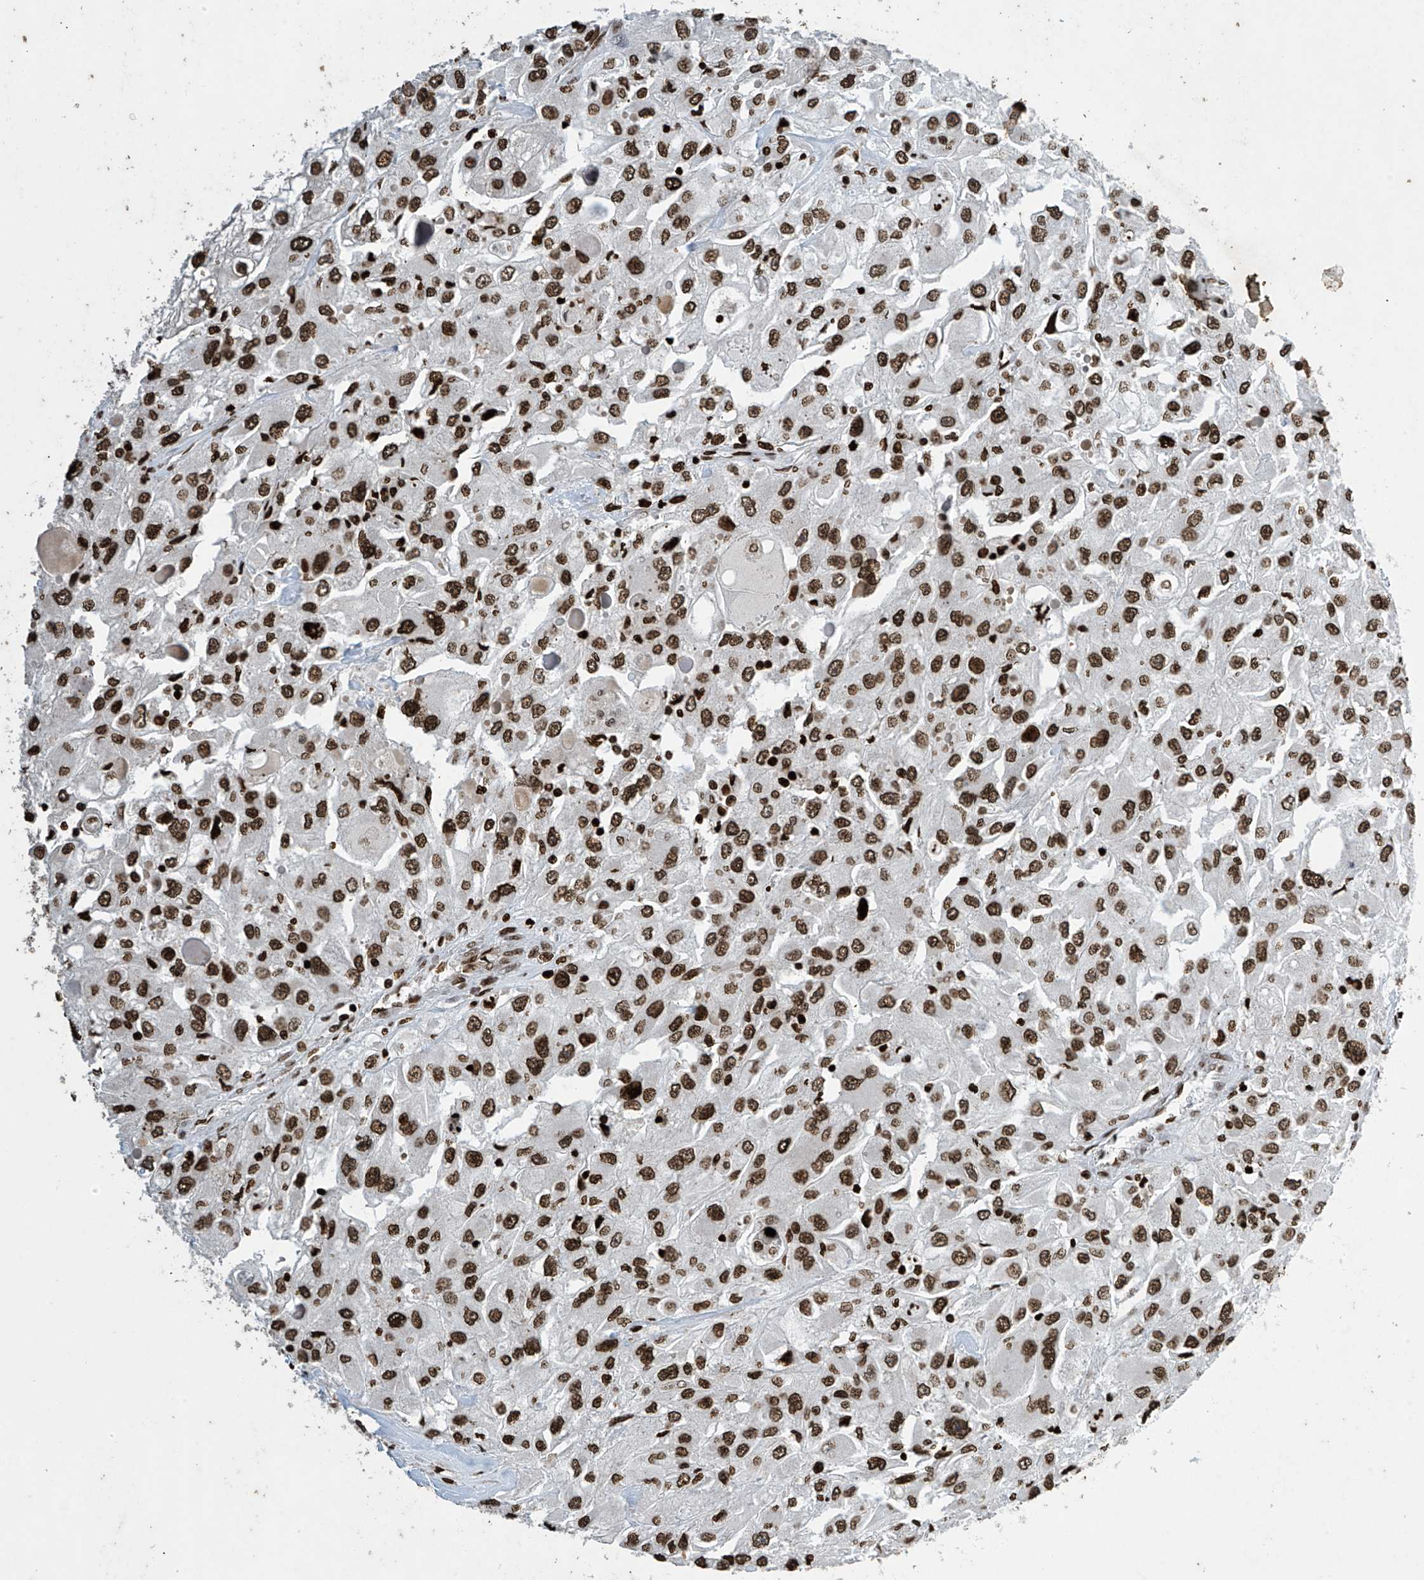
{"staining": {"intensity": "strong", "quantity": ">75%", "location": "nuclear"}, "tissue": "renal cancer", "cell_type": "Tumor cells", "image_type": "cancer", "snomed": [{"axis": "morphology", "description": "Adenocarcinoma, NOS"}, {"axis": "topography", "description": "Kidney"}], "caption": "Protein analysis of renal adenocarcinoma tissue demonstrates strong nuclear expression in about >75% of tumor cells. The staining is performed using DAB (3,3'-diaminobenzidine) brown chromogen to label protein expression. The nuclei are counter-stained blue using hematoxylin.", "gene": "H4C16", "patient": {"sex": "female", "age": 52}}